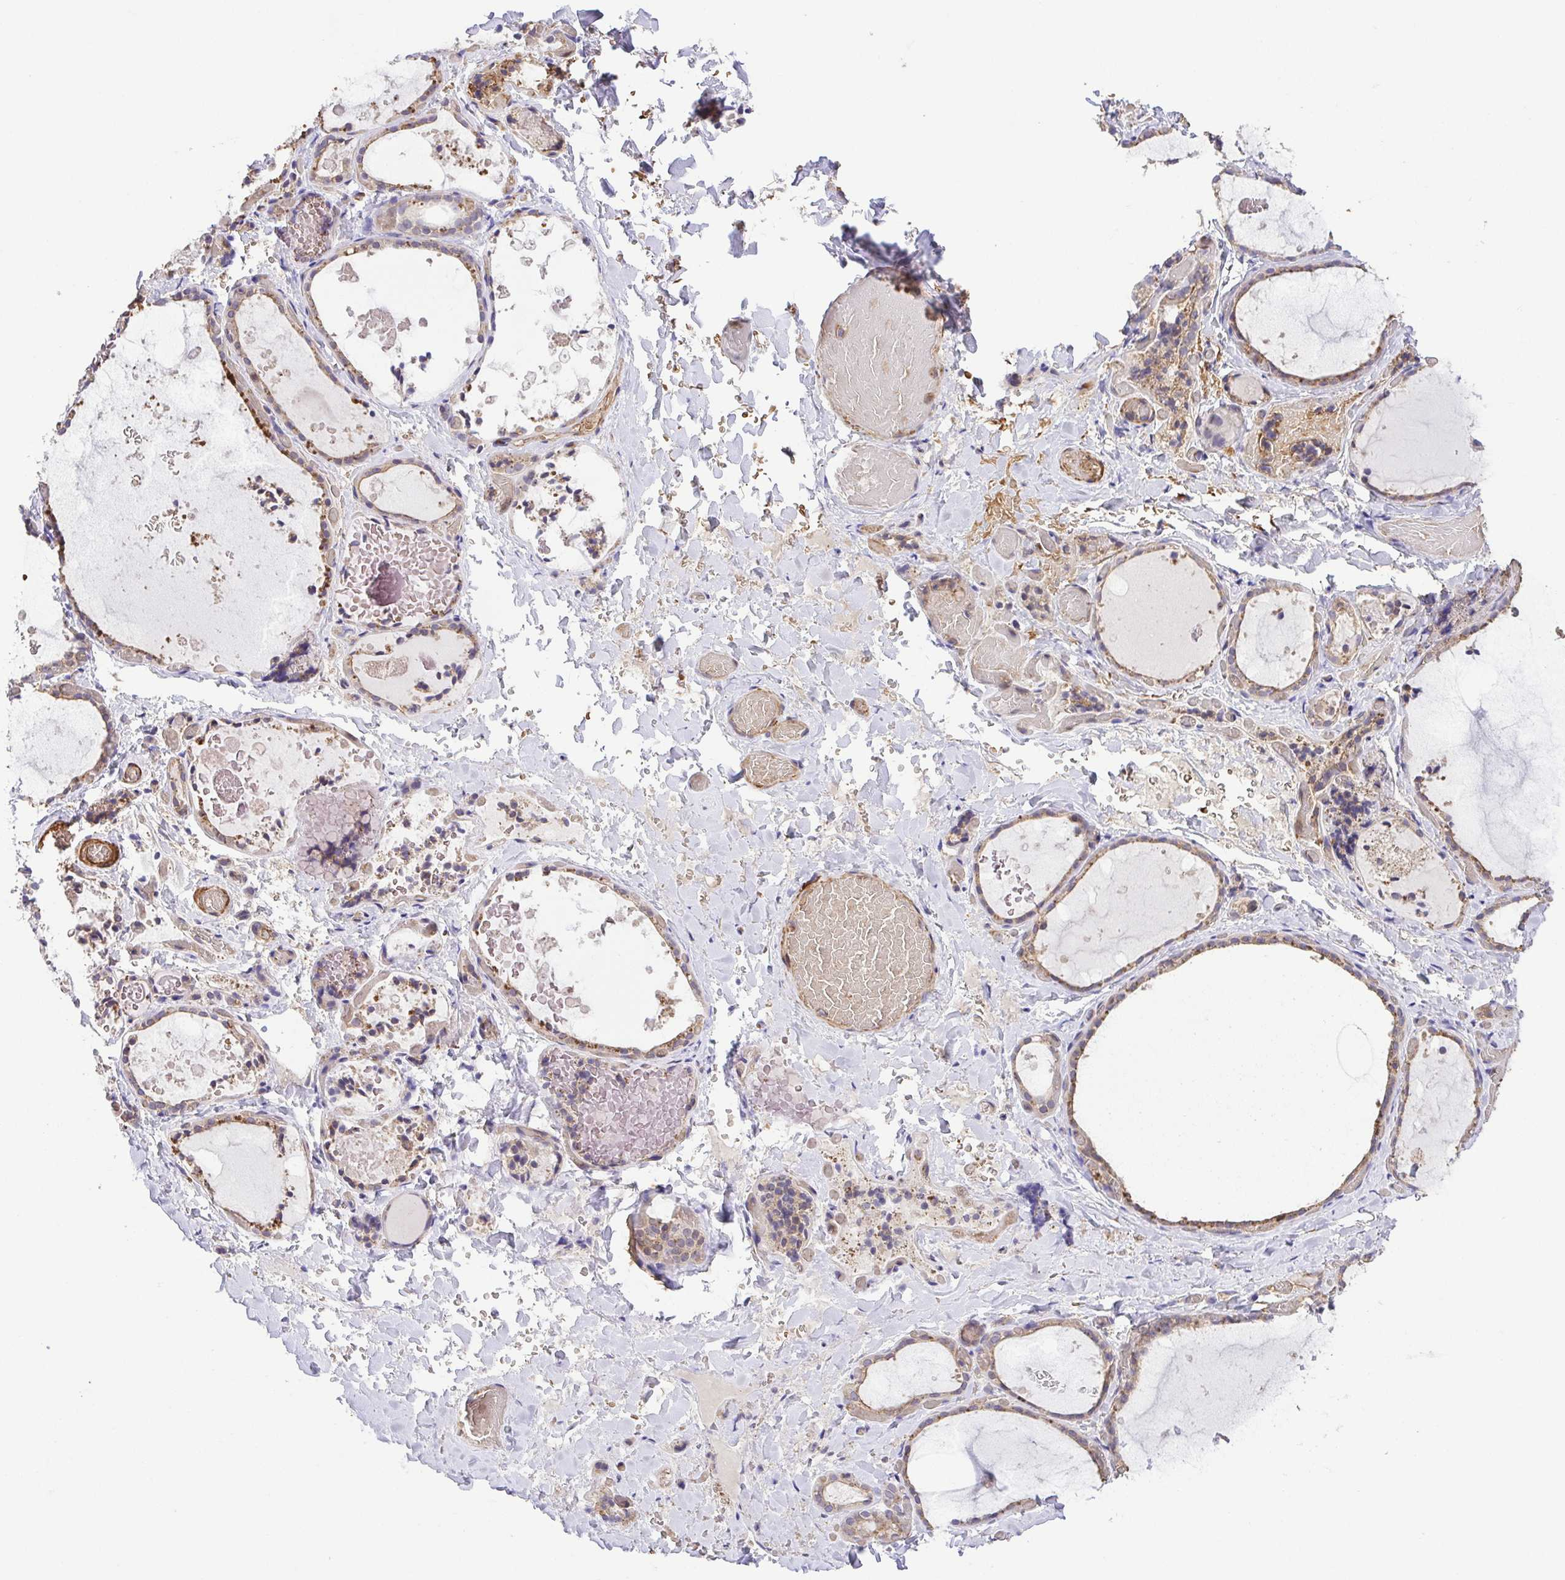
{"staining": {"intensity": "weak", "quantity": ">75%", "location": "cytoplasmic/membranous"}, "tissue": "thyroid gland", "cell_type": "Glandular cells", "image_type": "normal", "snomed": [{"axis": "morphology", "description": "Normal tissue, NOS"}, {"axis": "topography", "description": "Thyroid gland"}], "caption": "Immunohistochemical staining of normal thyroid gland exhibits low levels of weak cytoplasmic/membranous staining in about >75% of glandular cells.", "gene": "IDE", "patient": {"sex": "female", "age": 56}}